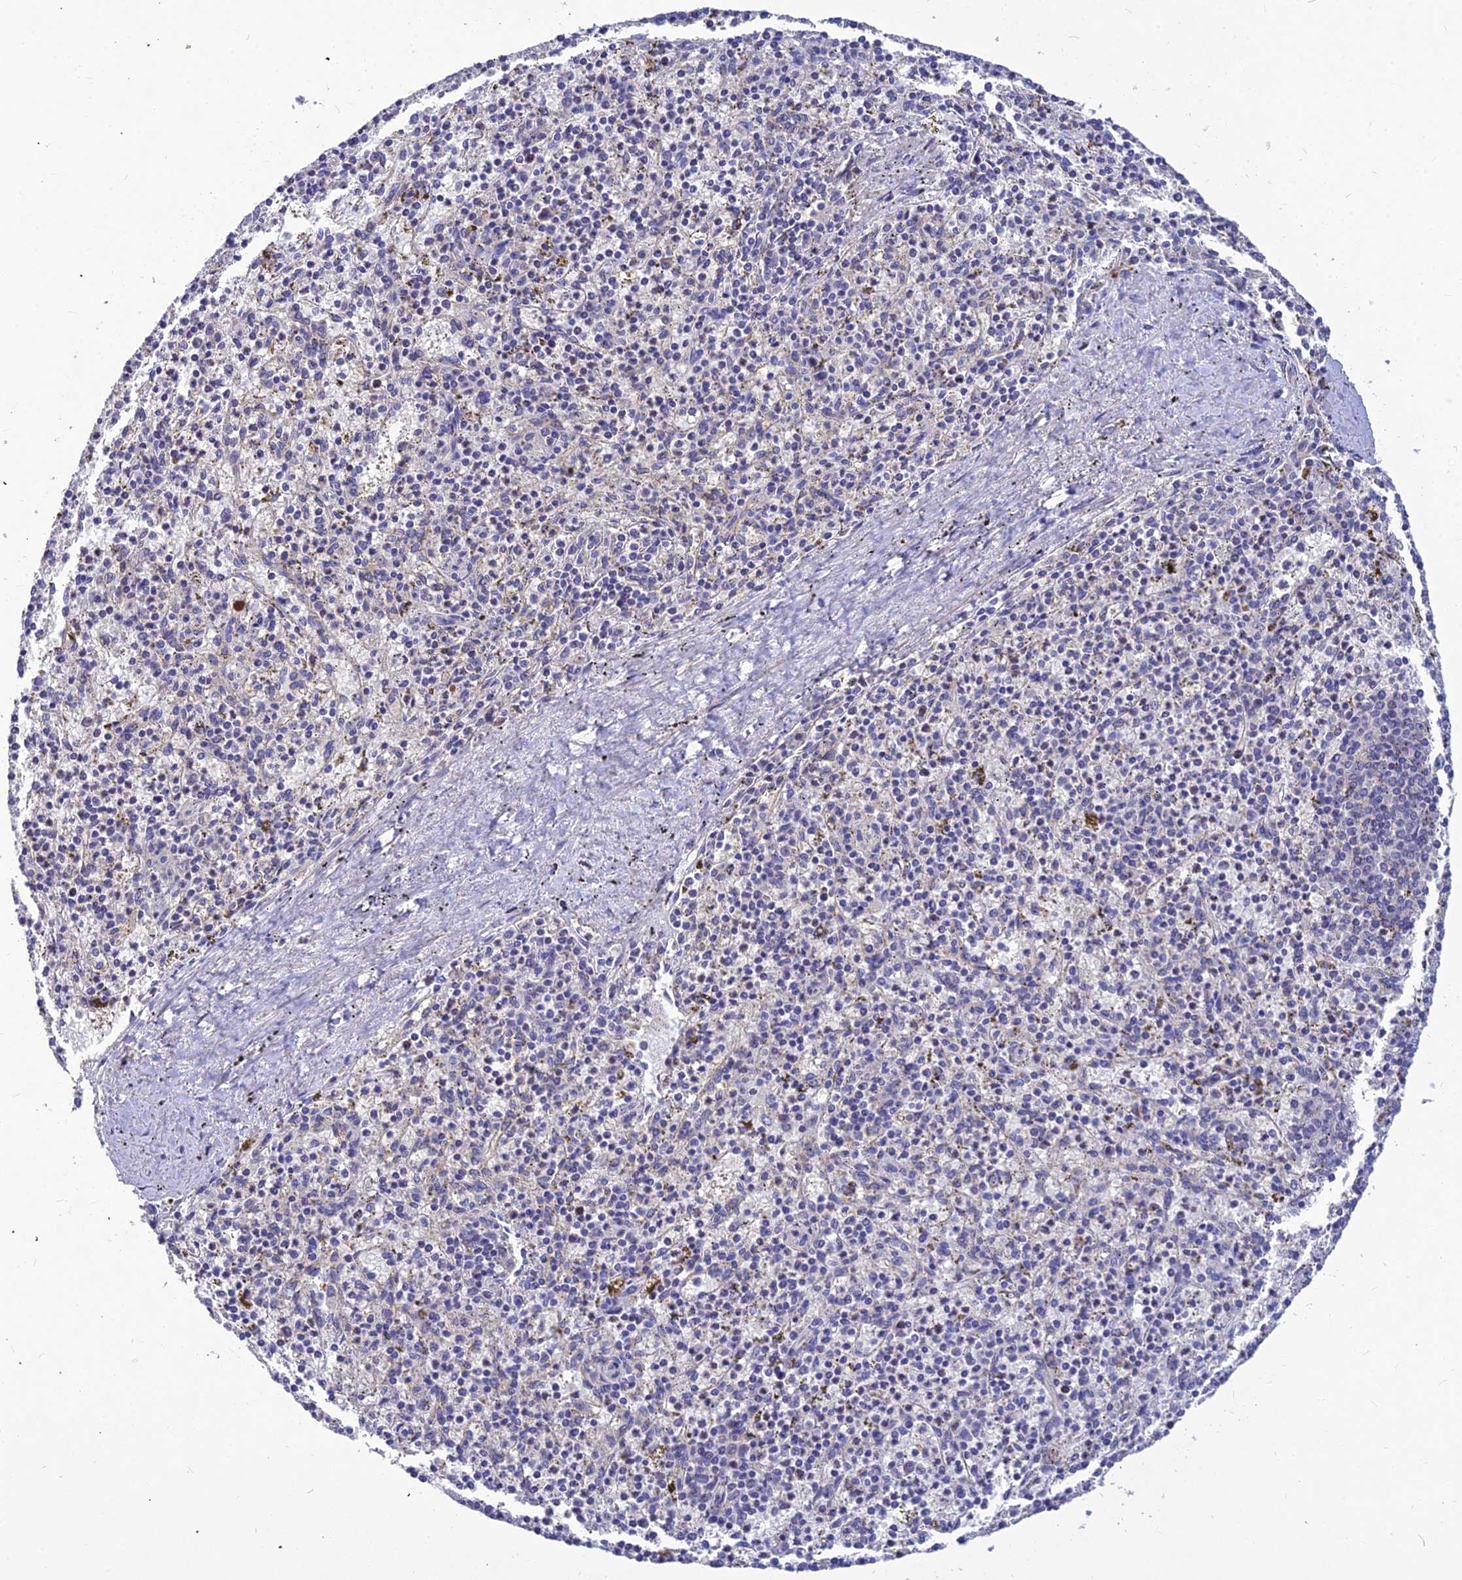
{"staining": {"intensity": "negative", "quantity": "none", "location": "none"}, "tissue": "spleen", "cell_type": "Cells in red pulp", "image_type": "normal", "snomed": [{"axis": "morphology", "description": "Normal tissue, NOS"}, {"axis": "topography", "description": "Spleen"}], "caption": "A photomicrograph of human spleen is negative for staining in cells in red pulp. (Stains: DAB (3,3'-diaminobenzidine) immunohistochemistry with hematoxylin counter stain, Microscopy: brightfield microscopy at high magnification).", "gene": "DMRTA1", "patient": {"sex": "male", "age": 72}}